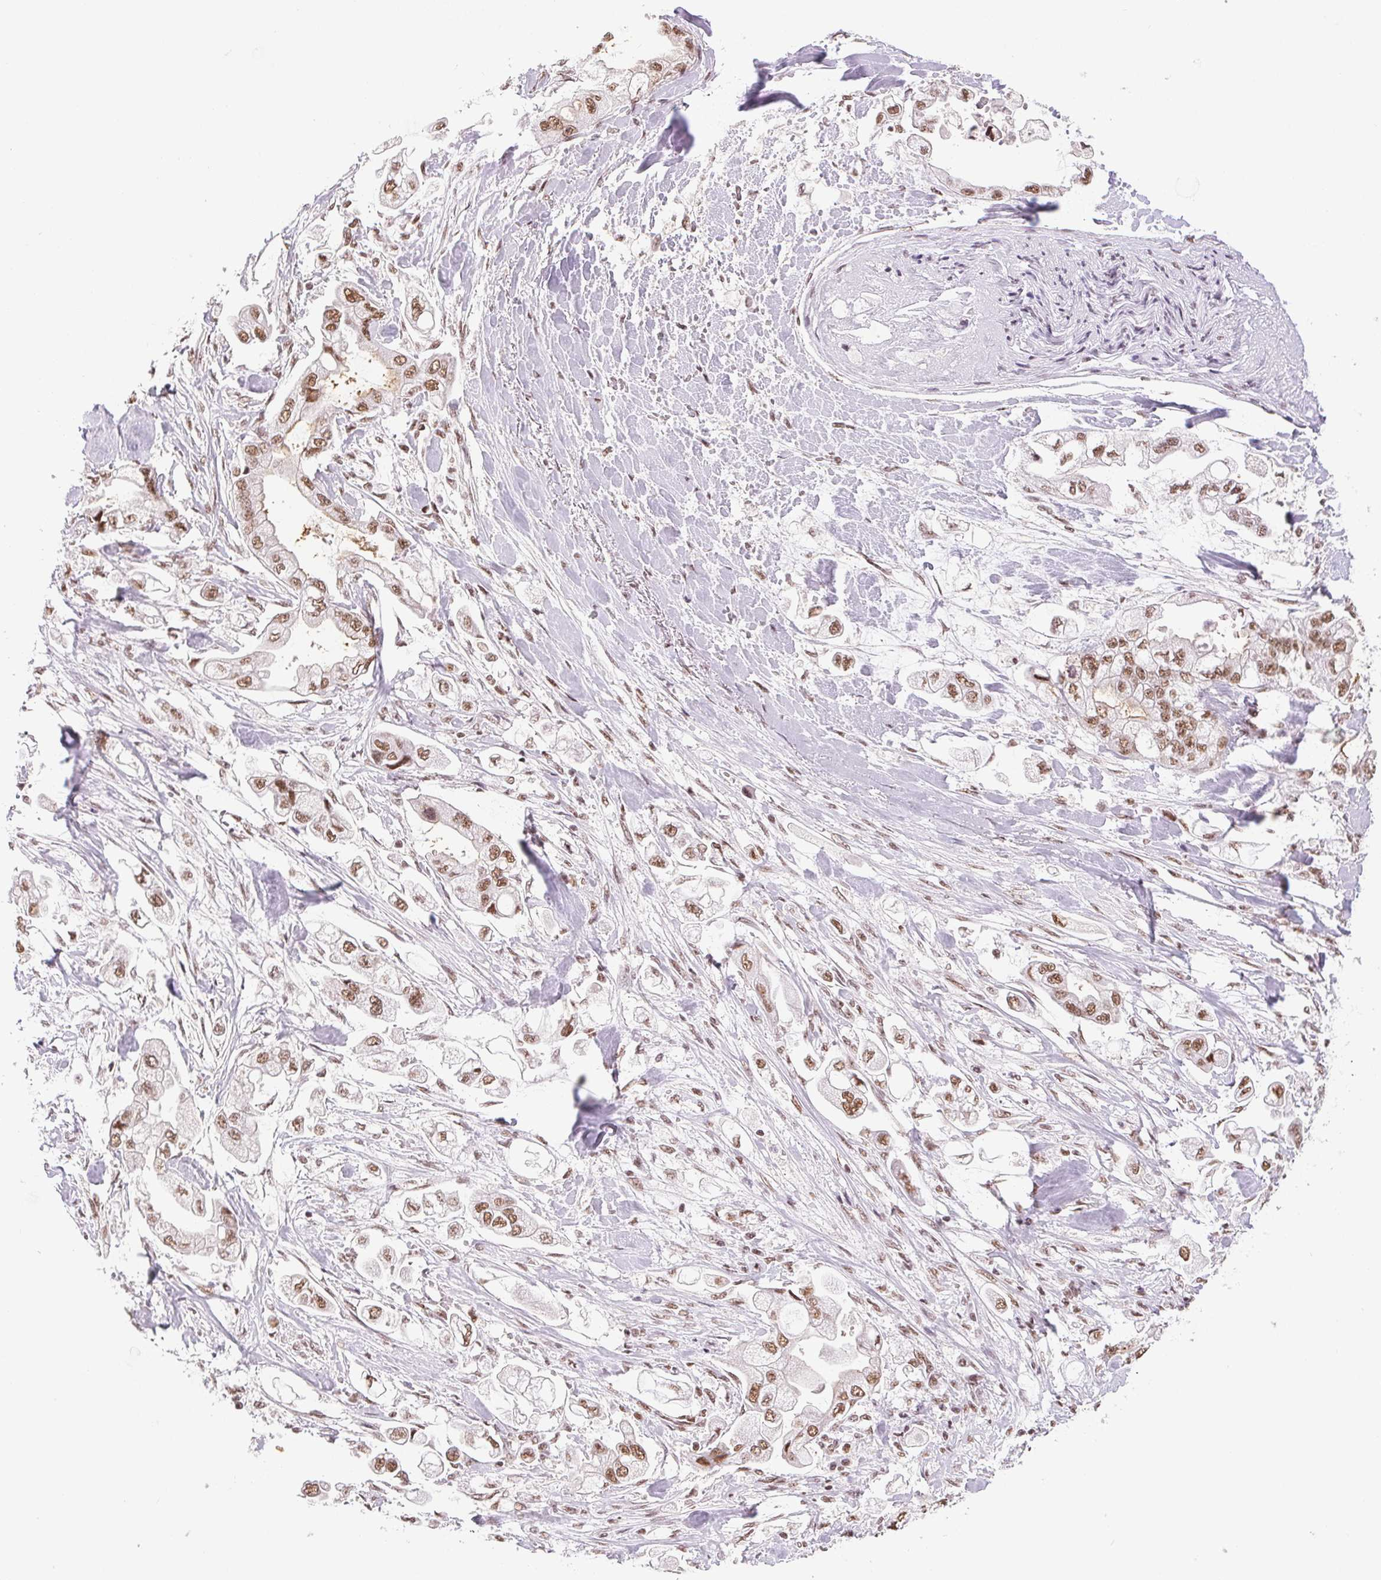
{"staining": {"intensity": "moderate", "quantity": ">75%", "location": "nuclear"}, "tissue": "stomach cancer", "cell_type": "Tumor cells", "image_type": "cancer", "snomed": [{"axis": "morphology", "description": "Adenocarcinoma, NOS"}, {"axis": "topography", "description": "Stomach"}], "caption": "Moderate nuclear expression for a protein is seen in about >75% of tumor cells of stomach cancer (adenocarcinoma) using IHC.", "gene": "IK", "patient": {"sex": "male", "age": 62}}